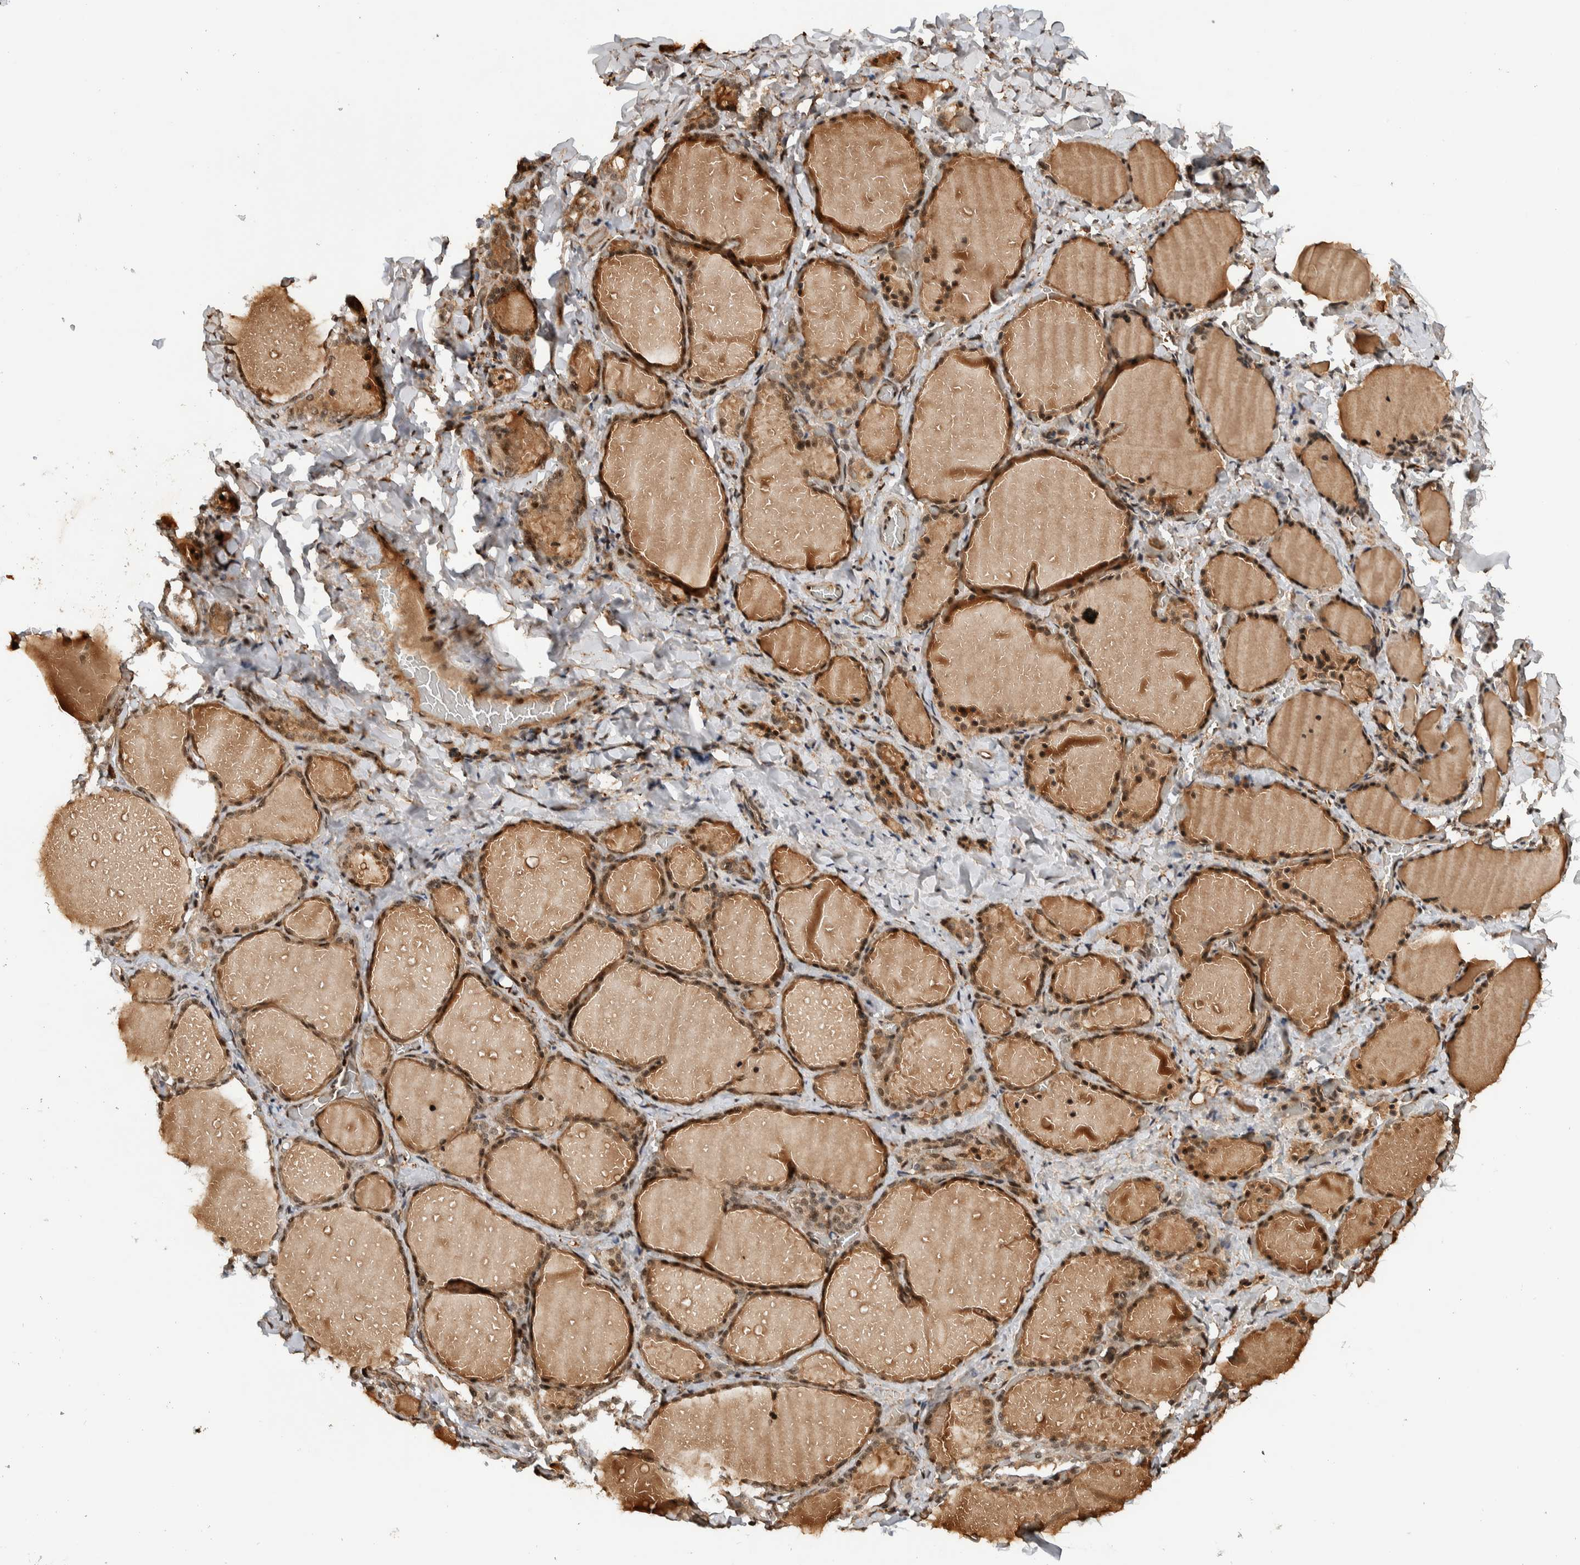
{"staining": {"intensity": "strong", "quantity": ">75%", "location": "cytoplasmic/membranous,nuclear"}, "tissue": "thyroid gland", "cell_type": "Glandular cells", "image_type": "normal", "snomed": [{"axis": "morphology", "description": "Normal tissue, NOS"}, {"axis": "morphology", "description": "Papillary adenocarcinoma, NOS"}, {"axis": "topography", "description": "Thyroid gland"}], "caption": "Protein analysis of benign thyroid gland shows strong cytoplasmic/membranous,nuclear positivity in approximately >75% of glandular cells. (brown staining indicates protein expression, while blue staining denotes nuclei).", "gene": "TOR1B", "patient": {"sex": "female", "age": 30}}